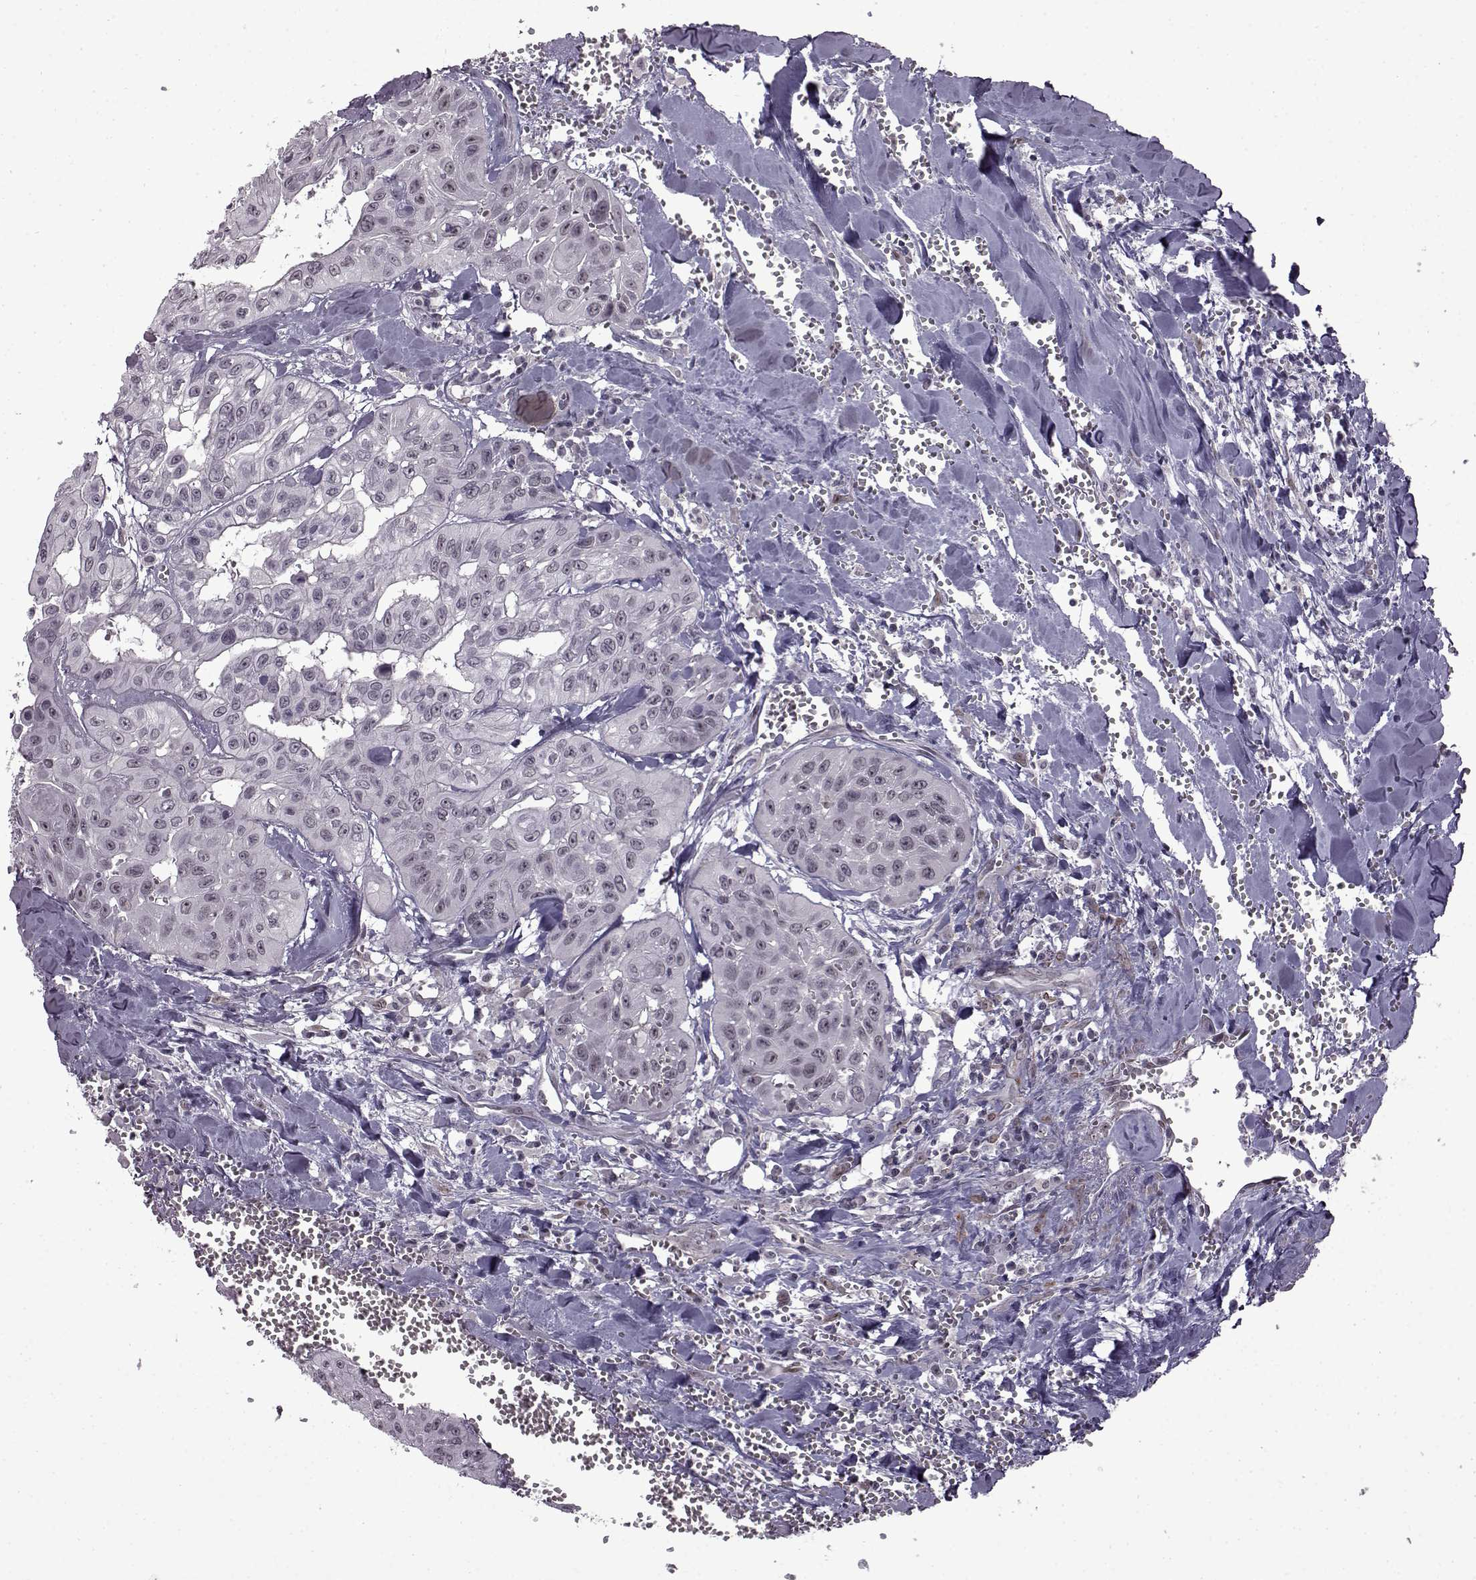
{"staining": {"intensity": "negative", "quantity": "none", "location": "none"}, "tissue": "head and neck cancer", "cell_type": "Tumor cells", "image_type": "cancer", "snomed": [{"axis": "morphology", "description": "Adenocarcinoma, NOS"}, {"axis": "topography", "description": "Head-Neck"}], "caption": "Immunohistochemistry (IHC) of head and neck cancer (adenocarcinoma) displays no expression in tumor cells. (DAB (3,3'-diaminobenzidine) immunohistochemistry (IHC), high magnification).", "gene": "SYNPO2", "patient": {"sex": "male", "age": 73}}